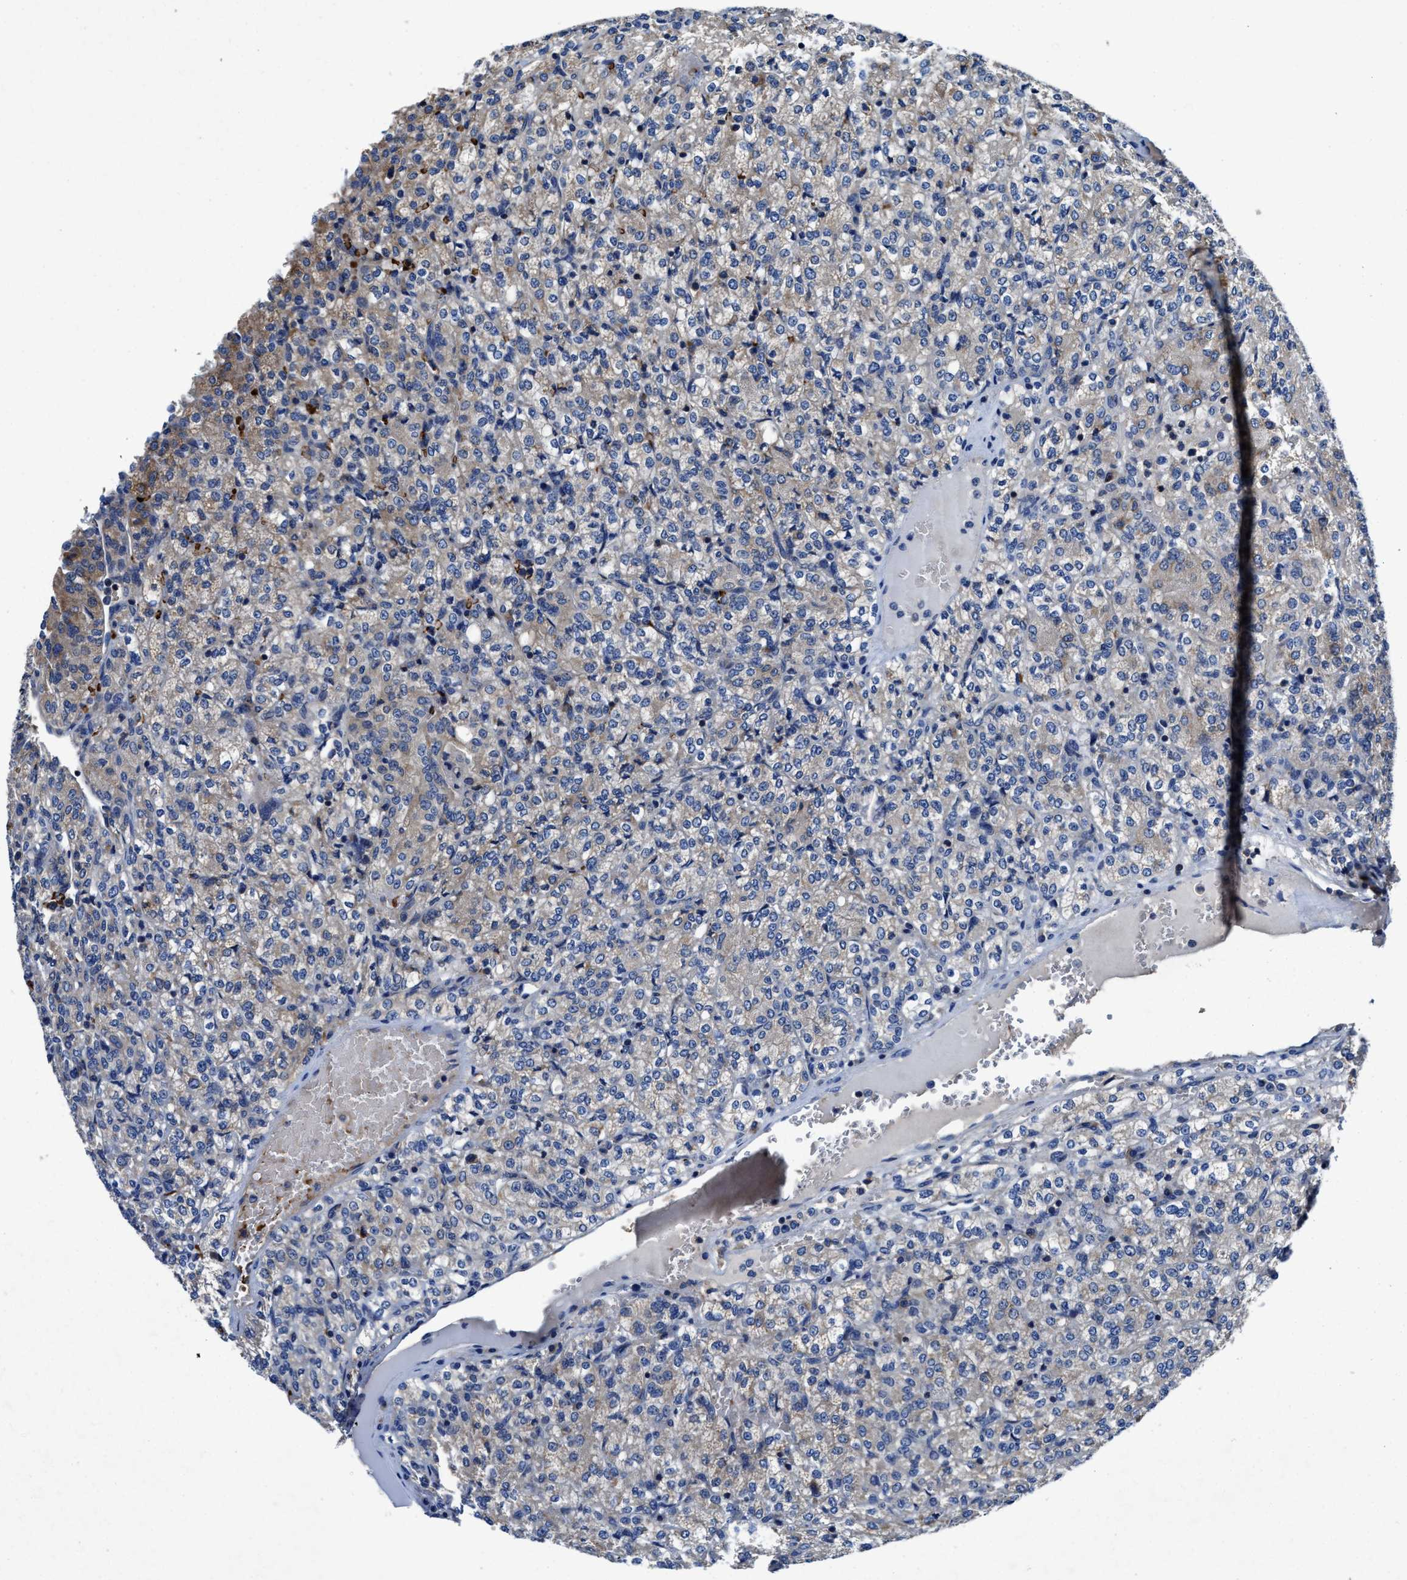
{"staining": {"intensity": "negative", "quantity": "none", "location": "none"}, "tissue": "renal cancer", "cell_type": "Tumor cells", "image_type": "cancer", "snomed": [{"axis": "morphology", "description": "Adenocarcinoma, NOS"}, {"axis": "topography", "description": "Kidney"}], "caption": "Immunohistochemistry image of renal cancer (adenocarcinoma) stained for a protein (brown), which demonstrates no positivity in tumor cells.", "gene": "PHLPP1", "patient": {"sex": "male", "age": 77}}